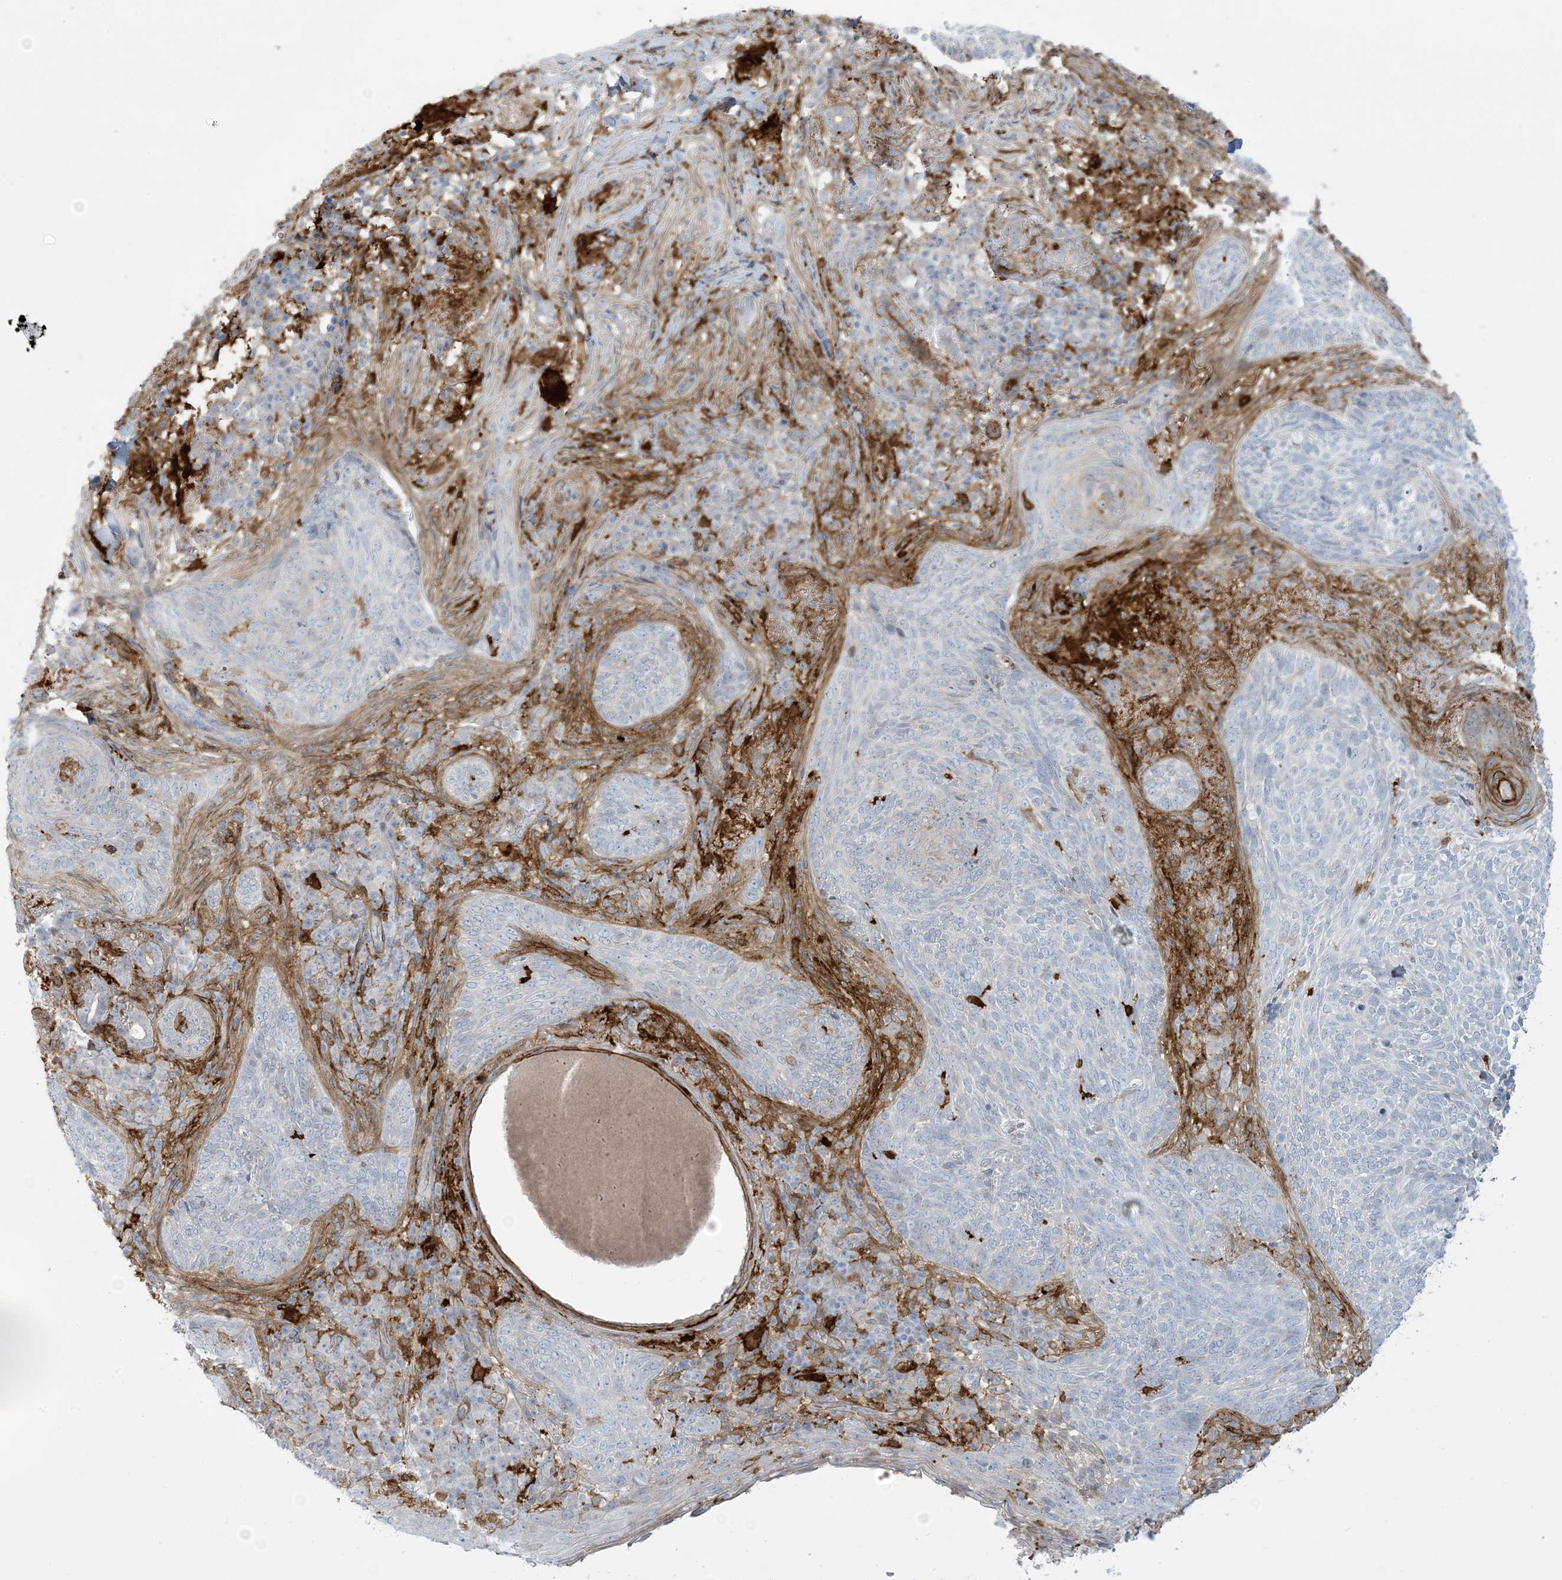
{"staining": {"intensity": "negative", "quantity": "none", "location": "none"}, "tissue": "skin cancer", "cell_type": "Tumor cells", "image_type": "cancer", "snomed": [{"axis": "morphology", "description": "Basal cell carcinoma"}, {"axis": "topography", "description": "Skin"}], "caption": "Immunohistochemical staining of skin basal cell carcinoma demonstrates no significant positivity in tumor cells.", "gene": "ICMT", "patient": {"sex": "male", "age": 85}}